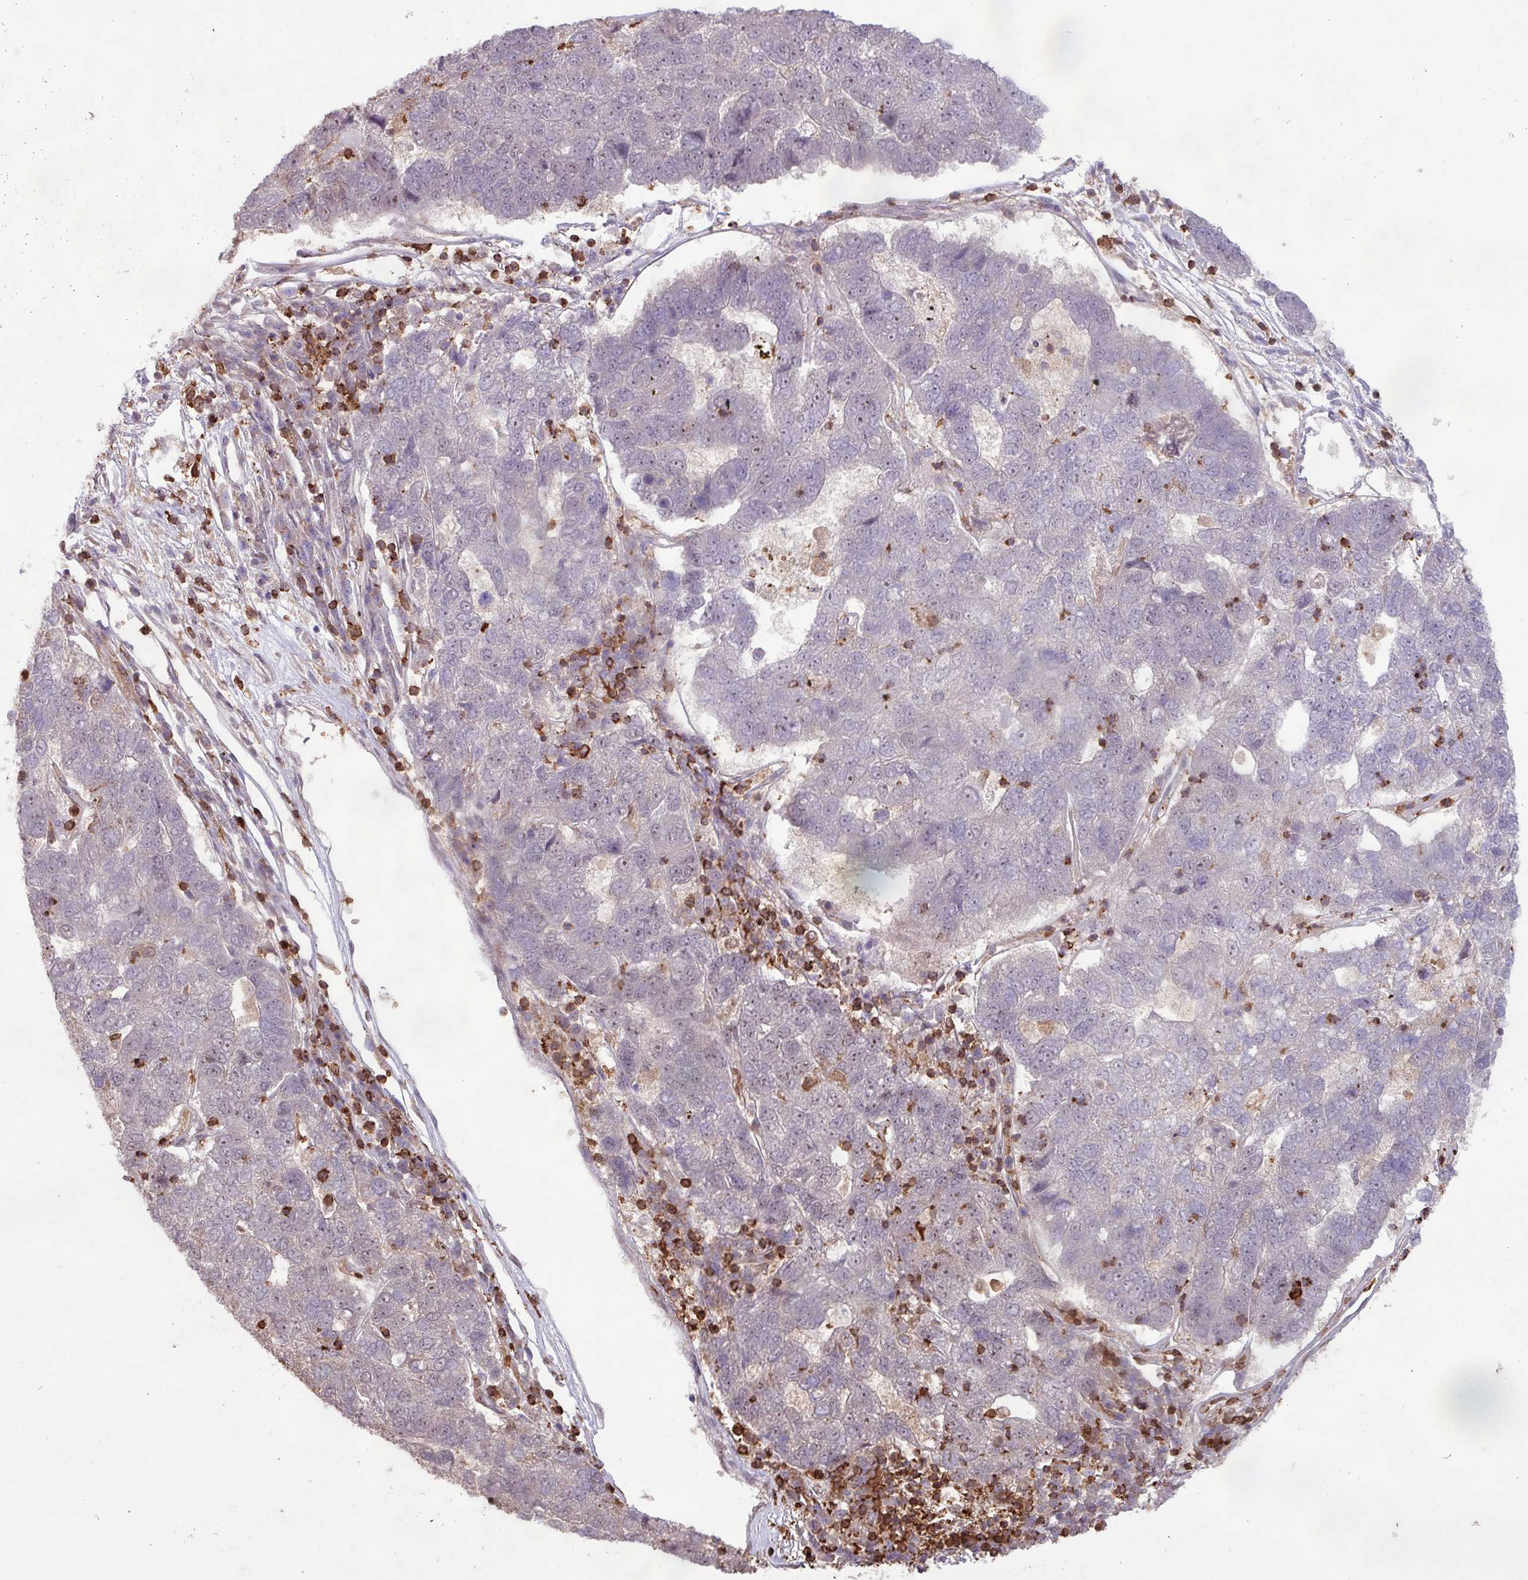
{"staining": {"intensity": "negative", "quantity": "none", "location": "none"}, "tissue": "pancreatic cancer", "cell_type": "Tumor cells", "image_type": "cancer", "snomed": [{"axis": "morphology", "description": "Adenocarcinoma, NOS"}, {"axis": "topography", "description": "Pancreas"}], "caption": "Immunohistochemistry (IHC) of human pancreatic cancer (adenocarcinoma) shows no positivity in tumor cells.", "gene": "GON7", "patient": {"sex": "female", "age": 61}}